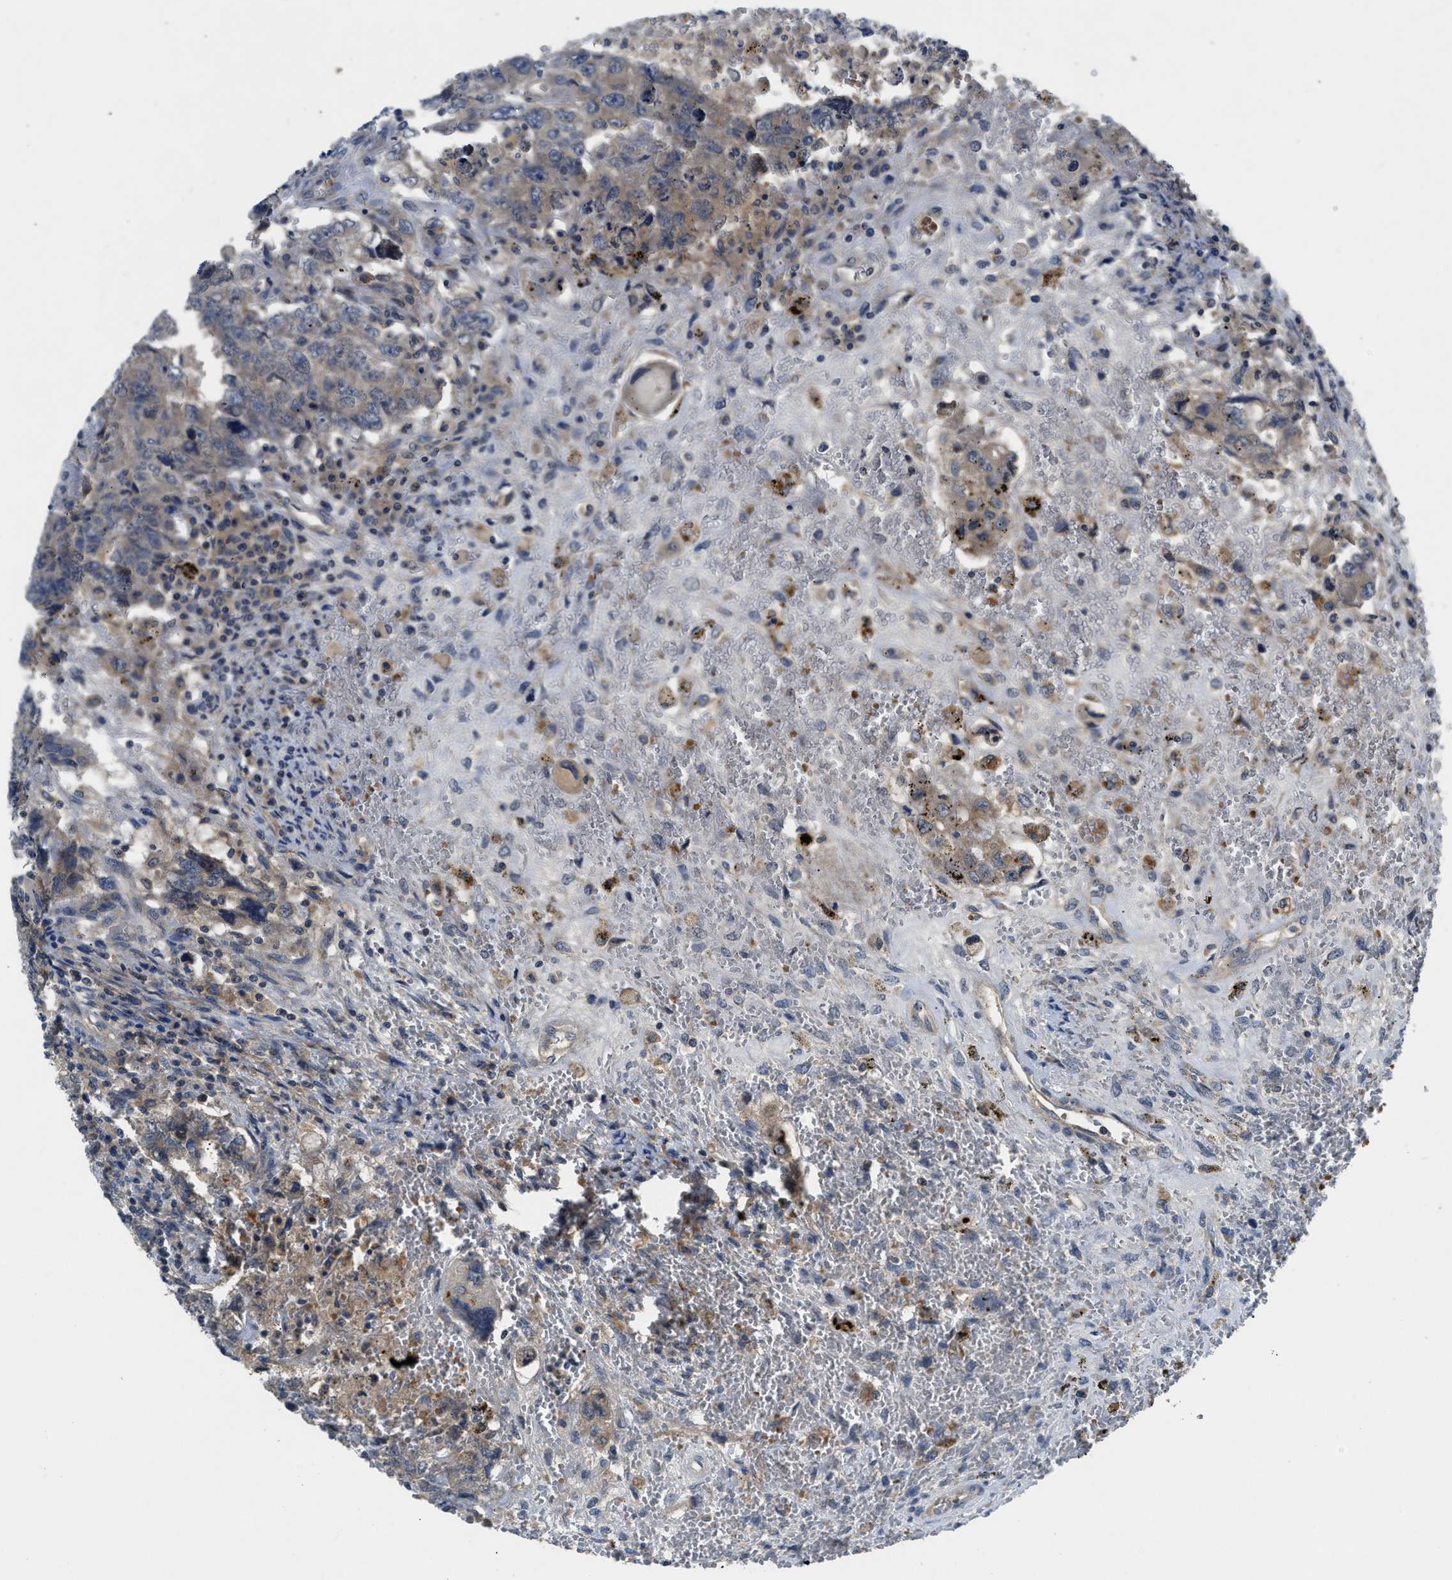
{"staining": {"intensity": "weak", "quantity": ">75%", "location": "cytoplasmic/membranous"}, "tissue": "testis cancer", "cell_type": "Tumor cells", "image_type": "cancer", "snomed": [{"axis": "morphology", "description": "Carcinoma, Embryonal, NOS"}, {"axis": "topography", "description": "Testis"}], "caption": "Protein staining of testis embryonal carcinoma tissue shows weak cytoplasmic/membranous positivity in approximately >75% of tumor cells.", "gene": "PDE7A", "patient": {"sex": "male", "age": 26}}